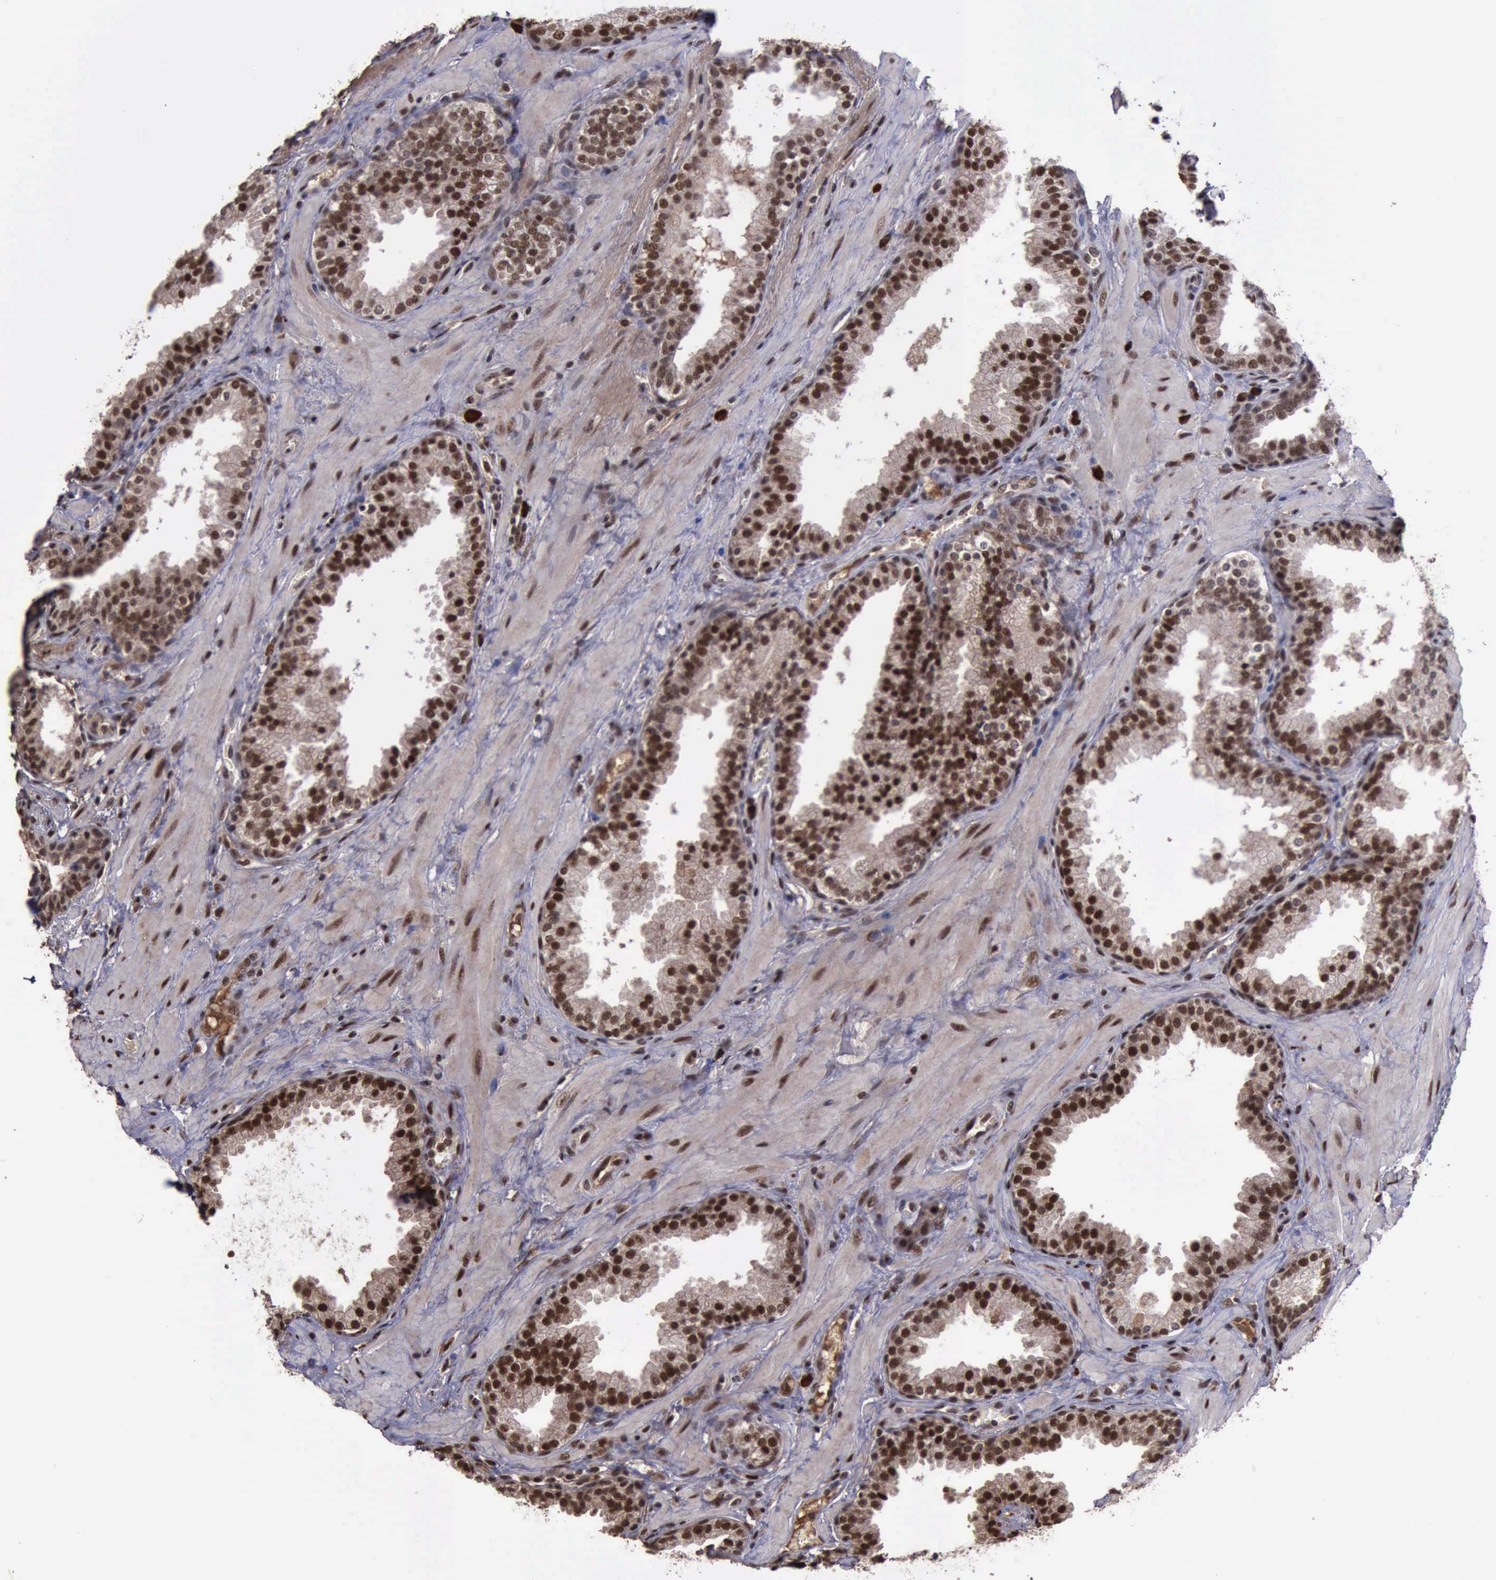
{"staining": {"intensity": "strong", "quantity": ">75%", "location": "cytoplasmic/membranous,nuclear"}, "tissue": "prostate", "cell_type": "Glandular cells", "image_type": "normal", "snomed": [{"axis": "morphology", "description": "Normal tissue, NOS"}, {"axis": "topography", "description": "Prostate"}], "caption": "Immunohistochemistry (IHC) photomicrograph of unremarkable prostate: prostate stained using IHC exhibits high levels of strong protein expression localized specifically in the cytoplasmic/membranous,nuclear of glandular cells, appearing as a cytoplasmic/membranous,nuclear brown color.", "gene": "TRMT2A", "patient": {"sex": "male", "age": 51}}